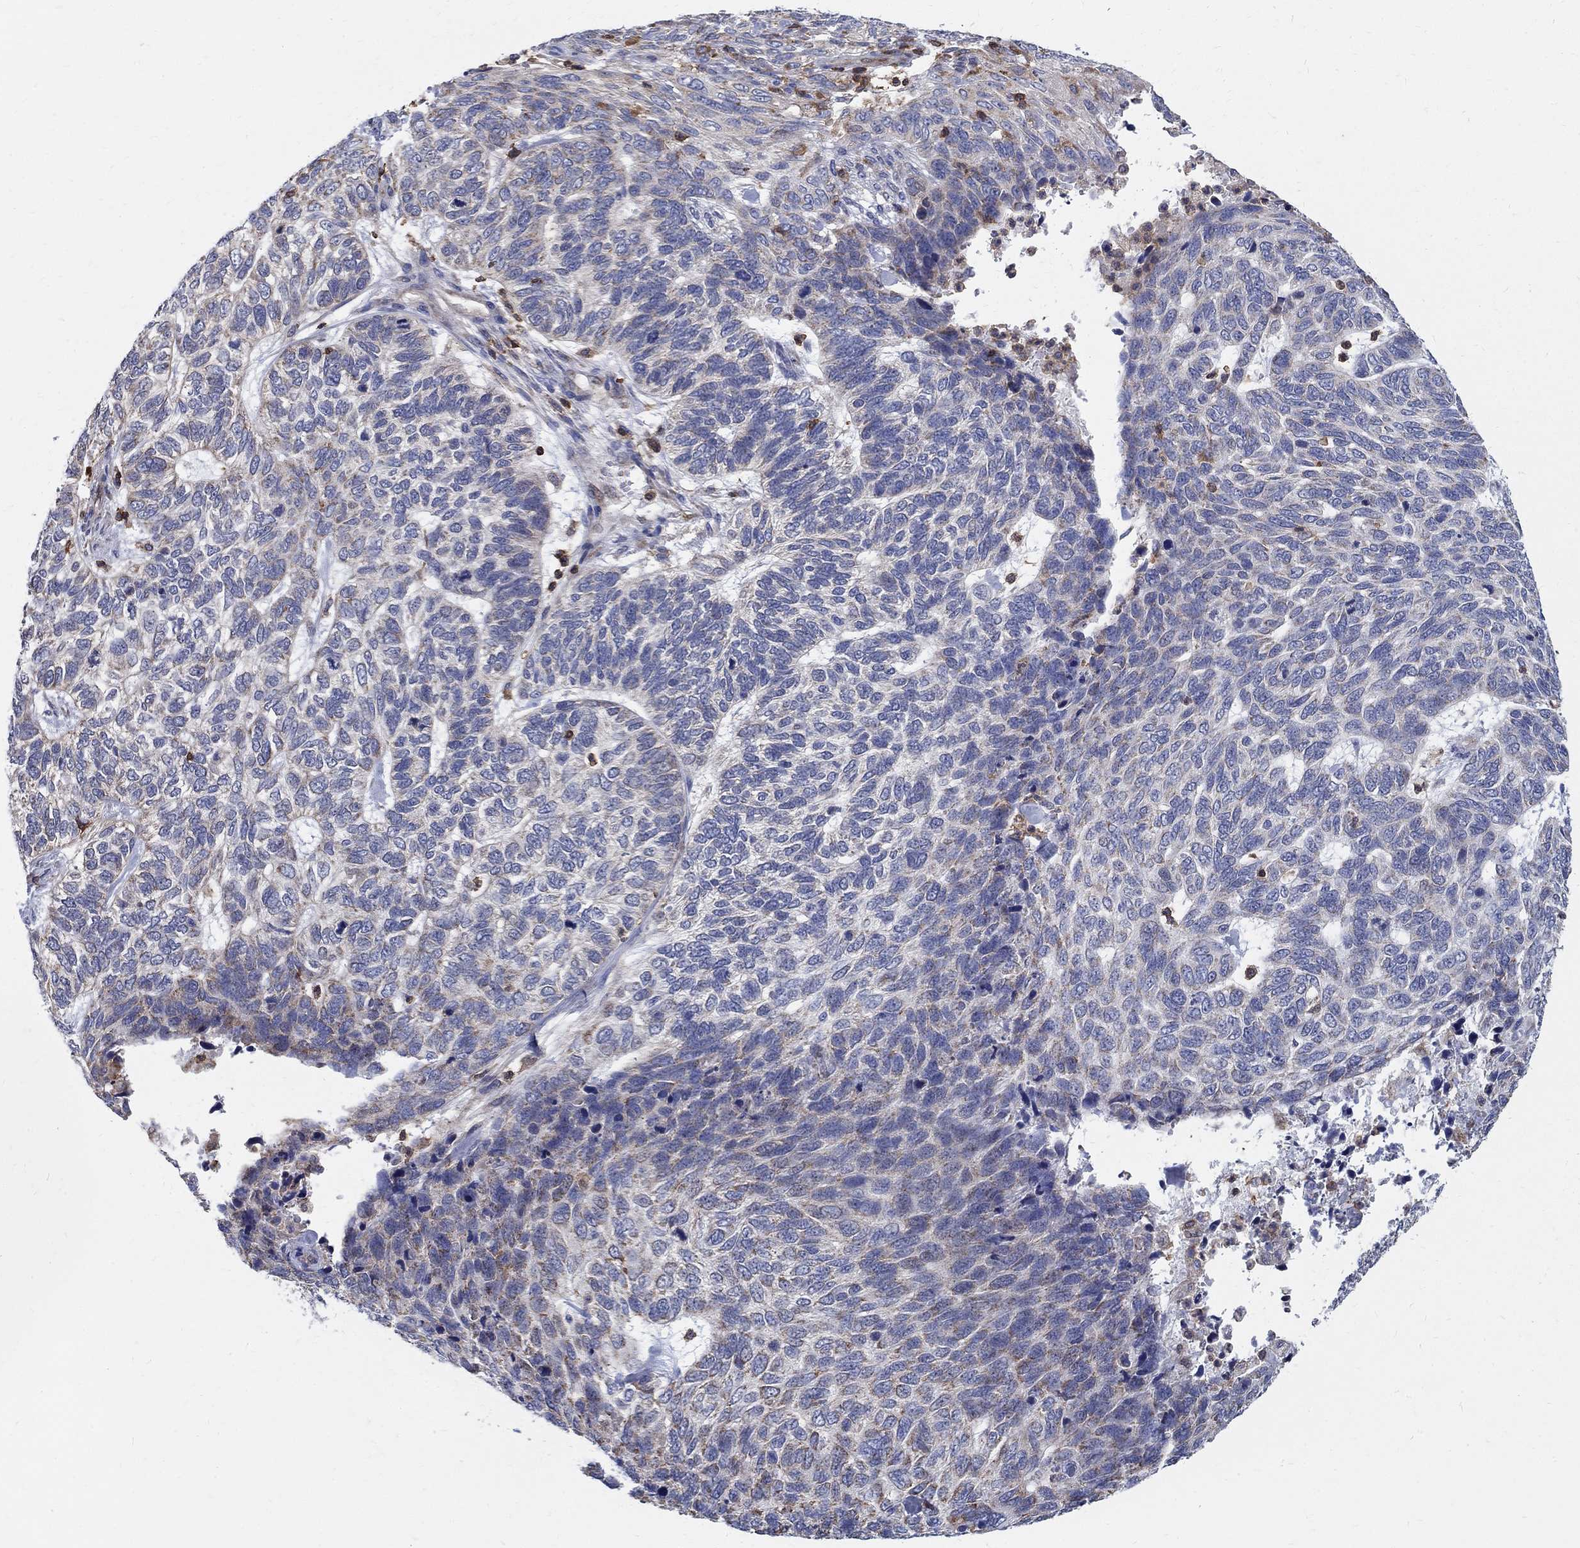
{"staining": {"intensity": "negative", "quantity": "none", "location": "none"}, "tissue": "skin cancer", "cell_type": "Tumor cells", "image_type": "cancer", "snomed": [{"axis": "morphology", "description": "Basal cell carcinoma"}, {"axis": "topography", "description": "Skin"}], "caption": "Tumor cells are negative for protein expression in human skin cancer. (DAB (3,3'-diaminobenzidine) immunohistochemistry, high magnification).", "gene": "AGAP2", "patient": {"sex": "female", "age": 65}}